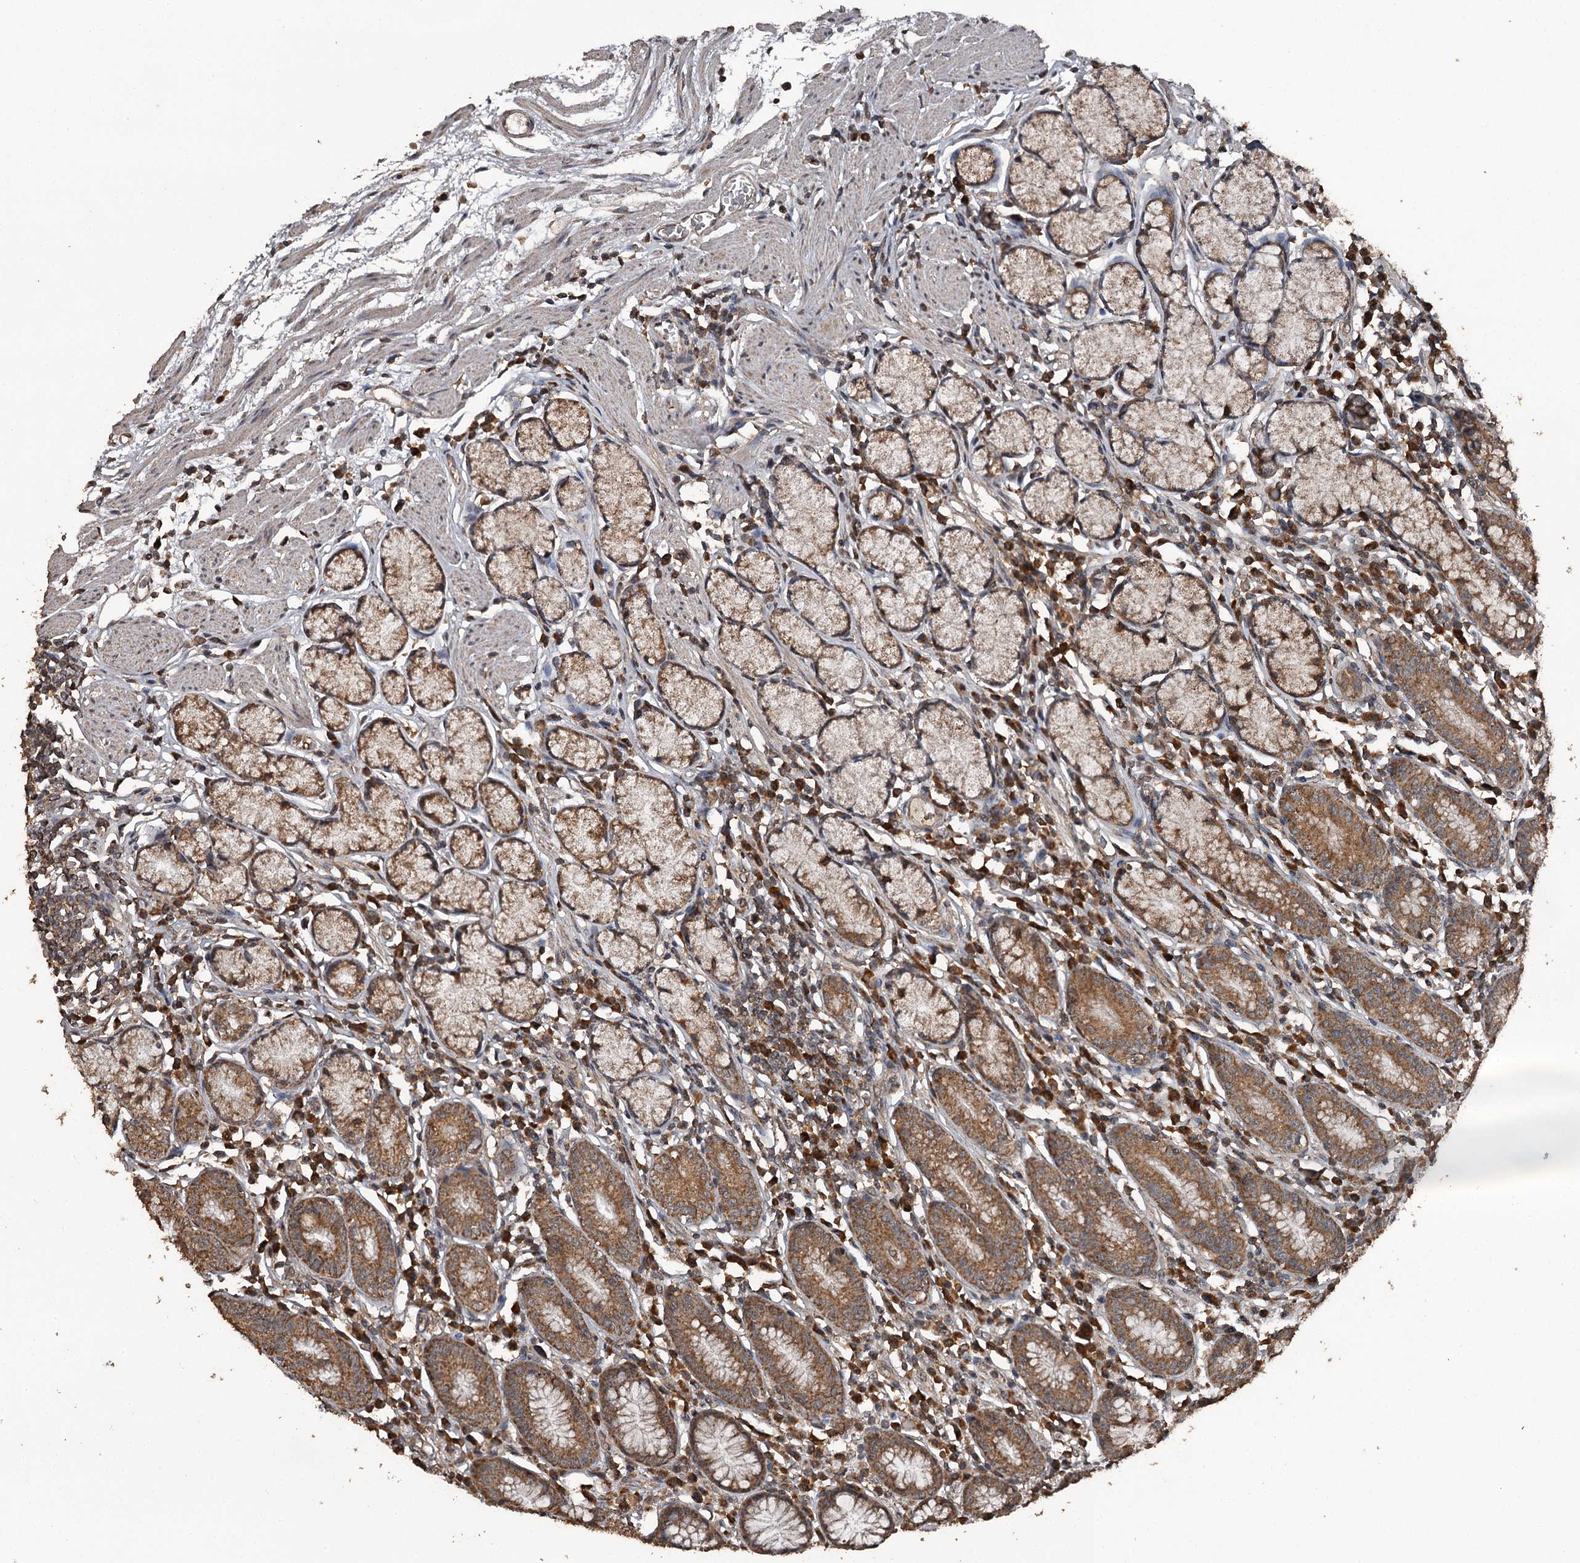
{"staining": {"intensity": "strong", "quantity": ">75%", "location": "cytoplasmic/membranous"}, "tissue": "stomach", "cell_type": "Glandular cells", "image_type": "normal", "snomed": [{"axis": "morphology", "description": "Normal tissue, NOS"}, {"axis": "topography", "description": "Stomach"}], "caption": "Immunohistochemical staining of normal stomach displays strong cytoplasmic/membranous protein staining in about >75% of glandular cells. (brown staining indicates protein expression, while blue staining denotes nuclei).", "gene": "WIPI1", "patient": {"sex": "male", "age": 55}}